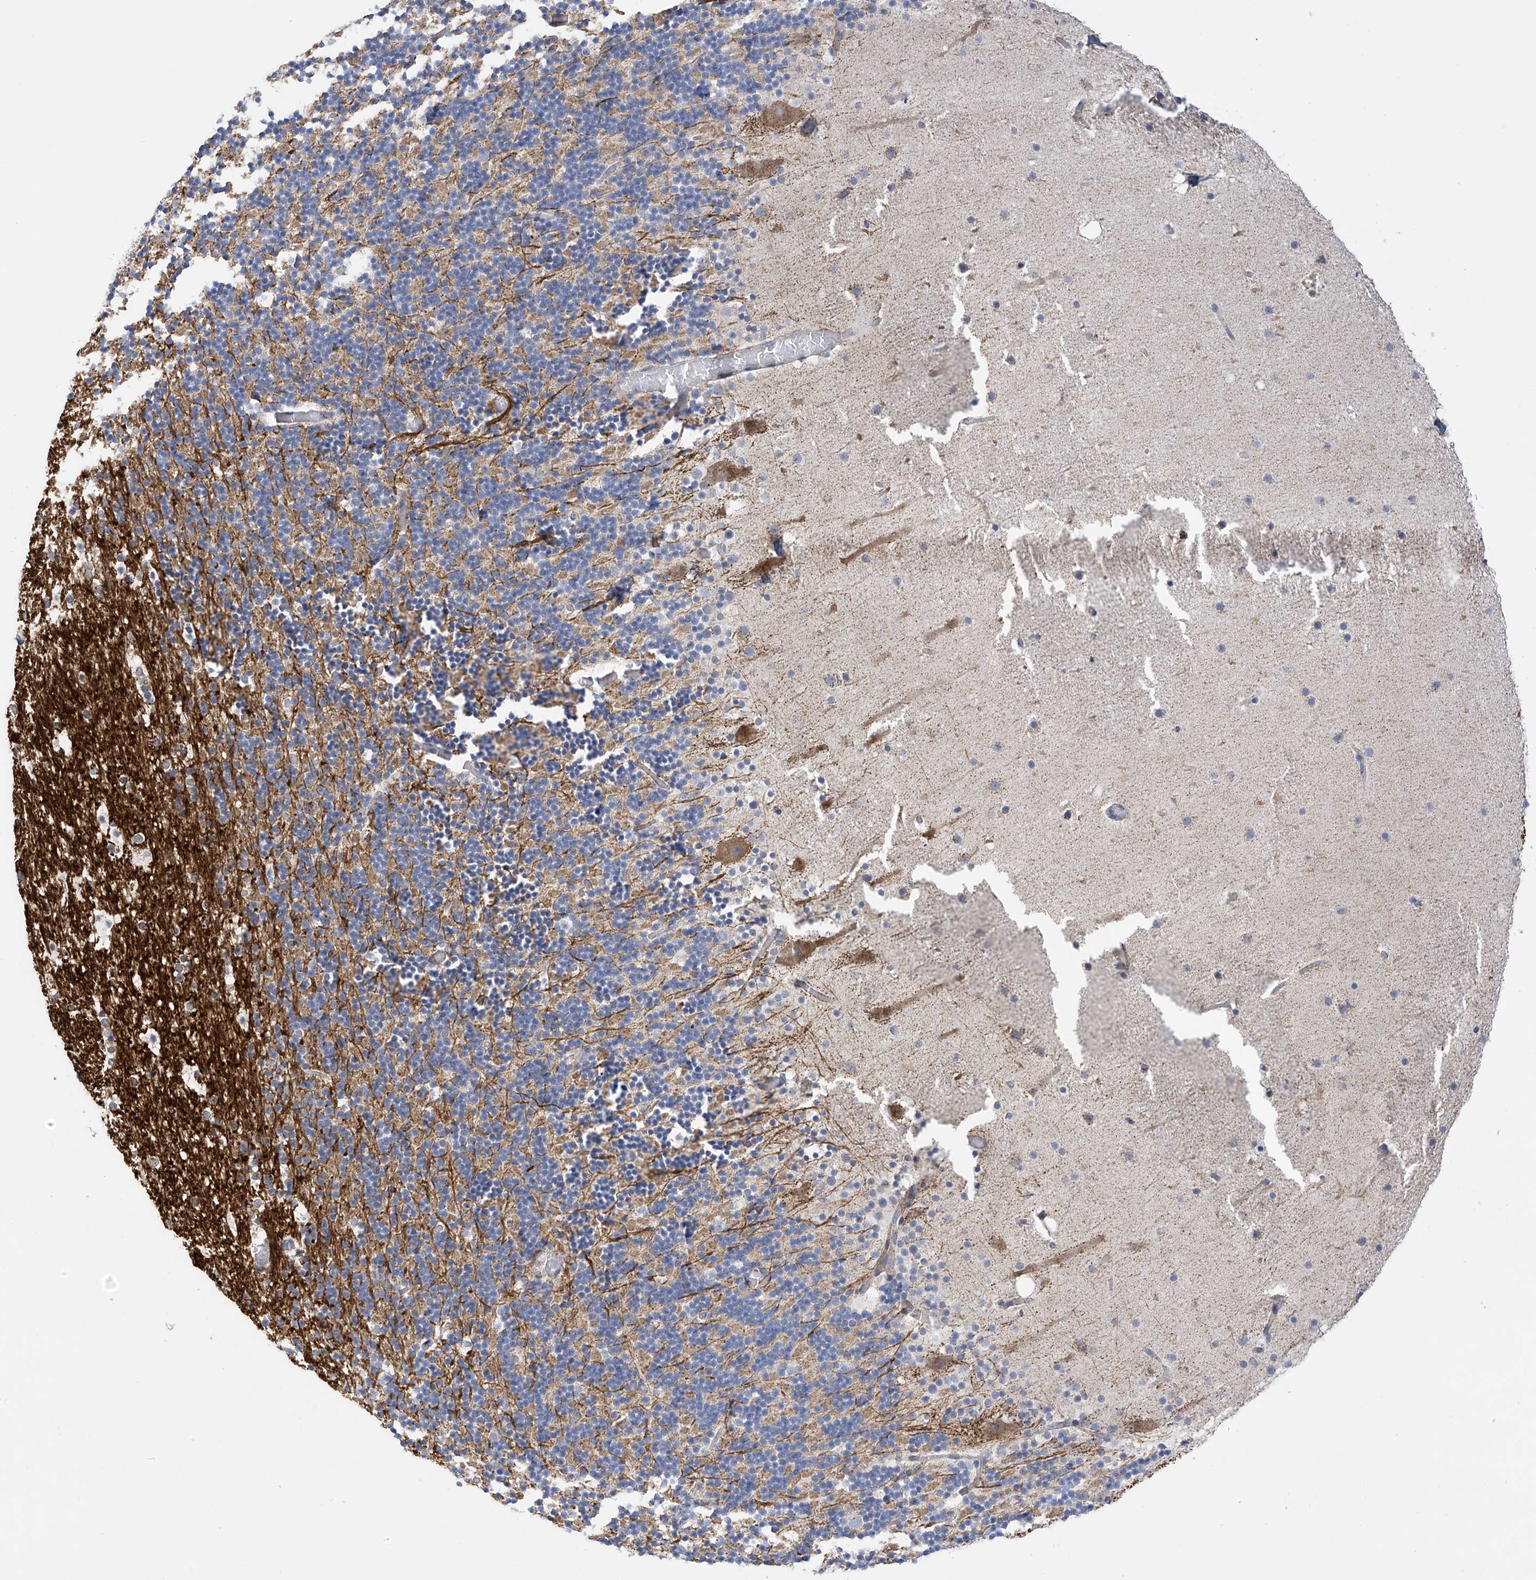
{"staining": {"intensity": "negative", "quantity": "none", "location": "none"}, "tissue": "cerebellum", "cell_type": "Cells in granular layer", "image_type": "normal", "snomed": [{"axis": "morphology", "description": "Normal tissue, NOS"}, {"axis": "topography", "description": "Cerebellum"}], "caption": "Image shows no significant protein expression in cells in granular layer of unremarkable cerebellum.", "gene": "SLCO4A1", "patient": {"sex": "male", "age": 57}}